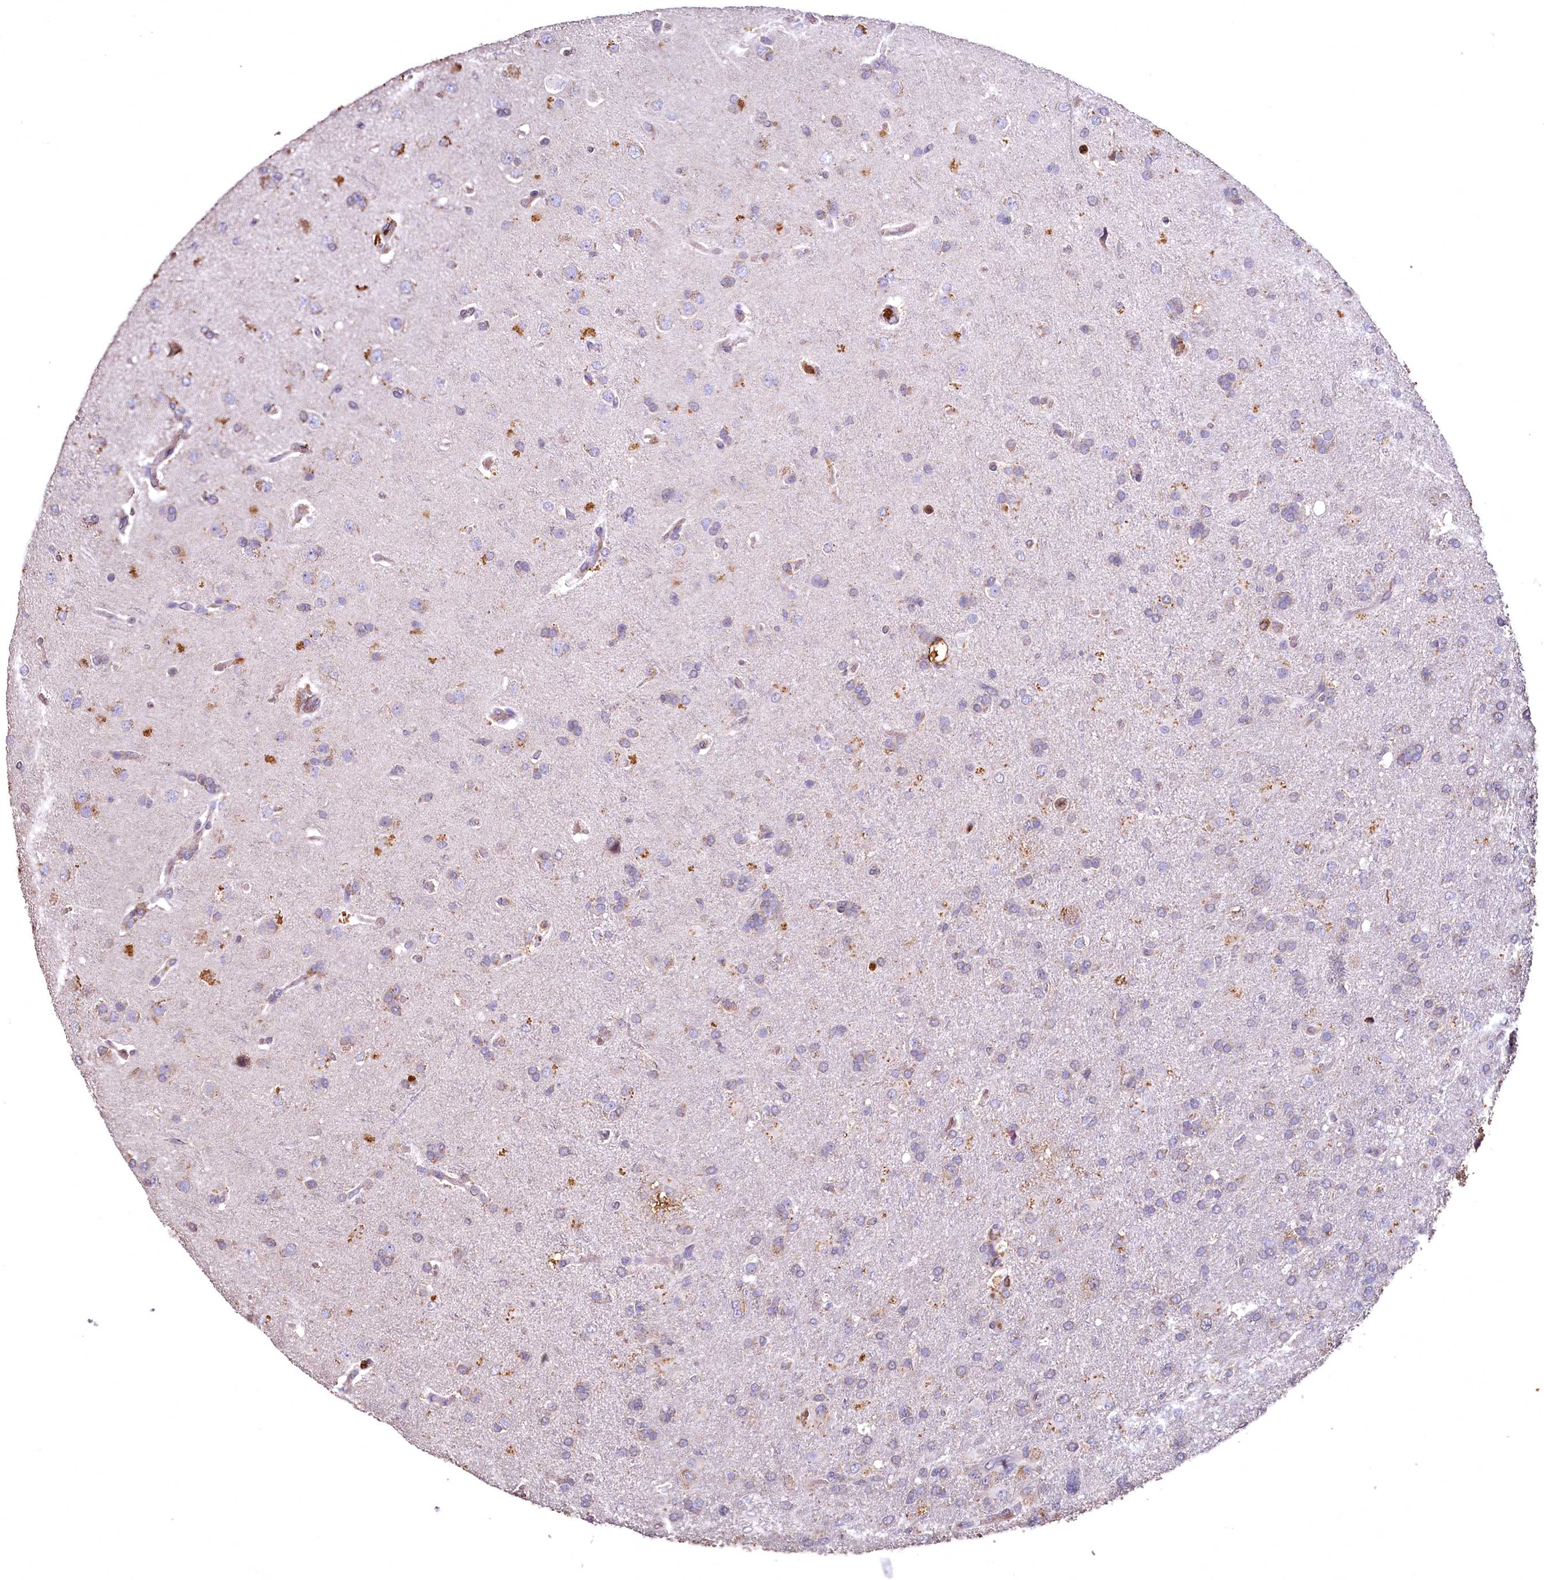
{"staining": {"intensity": "weak", "quantity": "<25%", "location": "cytoplasmic/membranous"}, "tissue": "glioma", "cell_type": "Tumor cells", "image_type": "cancer", "snomed": [{"axis": "morphology", "description": "Glioma, malignant, High grade"}, {"axis": "topography", "description": "Brain"}], "caption": "The IHC micrograph has no significant staining in tumor cells of glioma tissue. The staining was performed using DAB (3,3'-diaminobenzidine) to visualize the protein expression in brown, while the nuclei were stained in blue with hematoxylin (Magnification: 20x).", "gene": "SPTA1", "patient": {"sex": "male", "age": 61}}